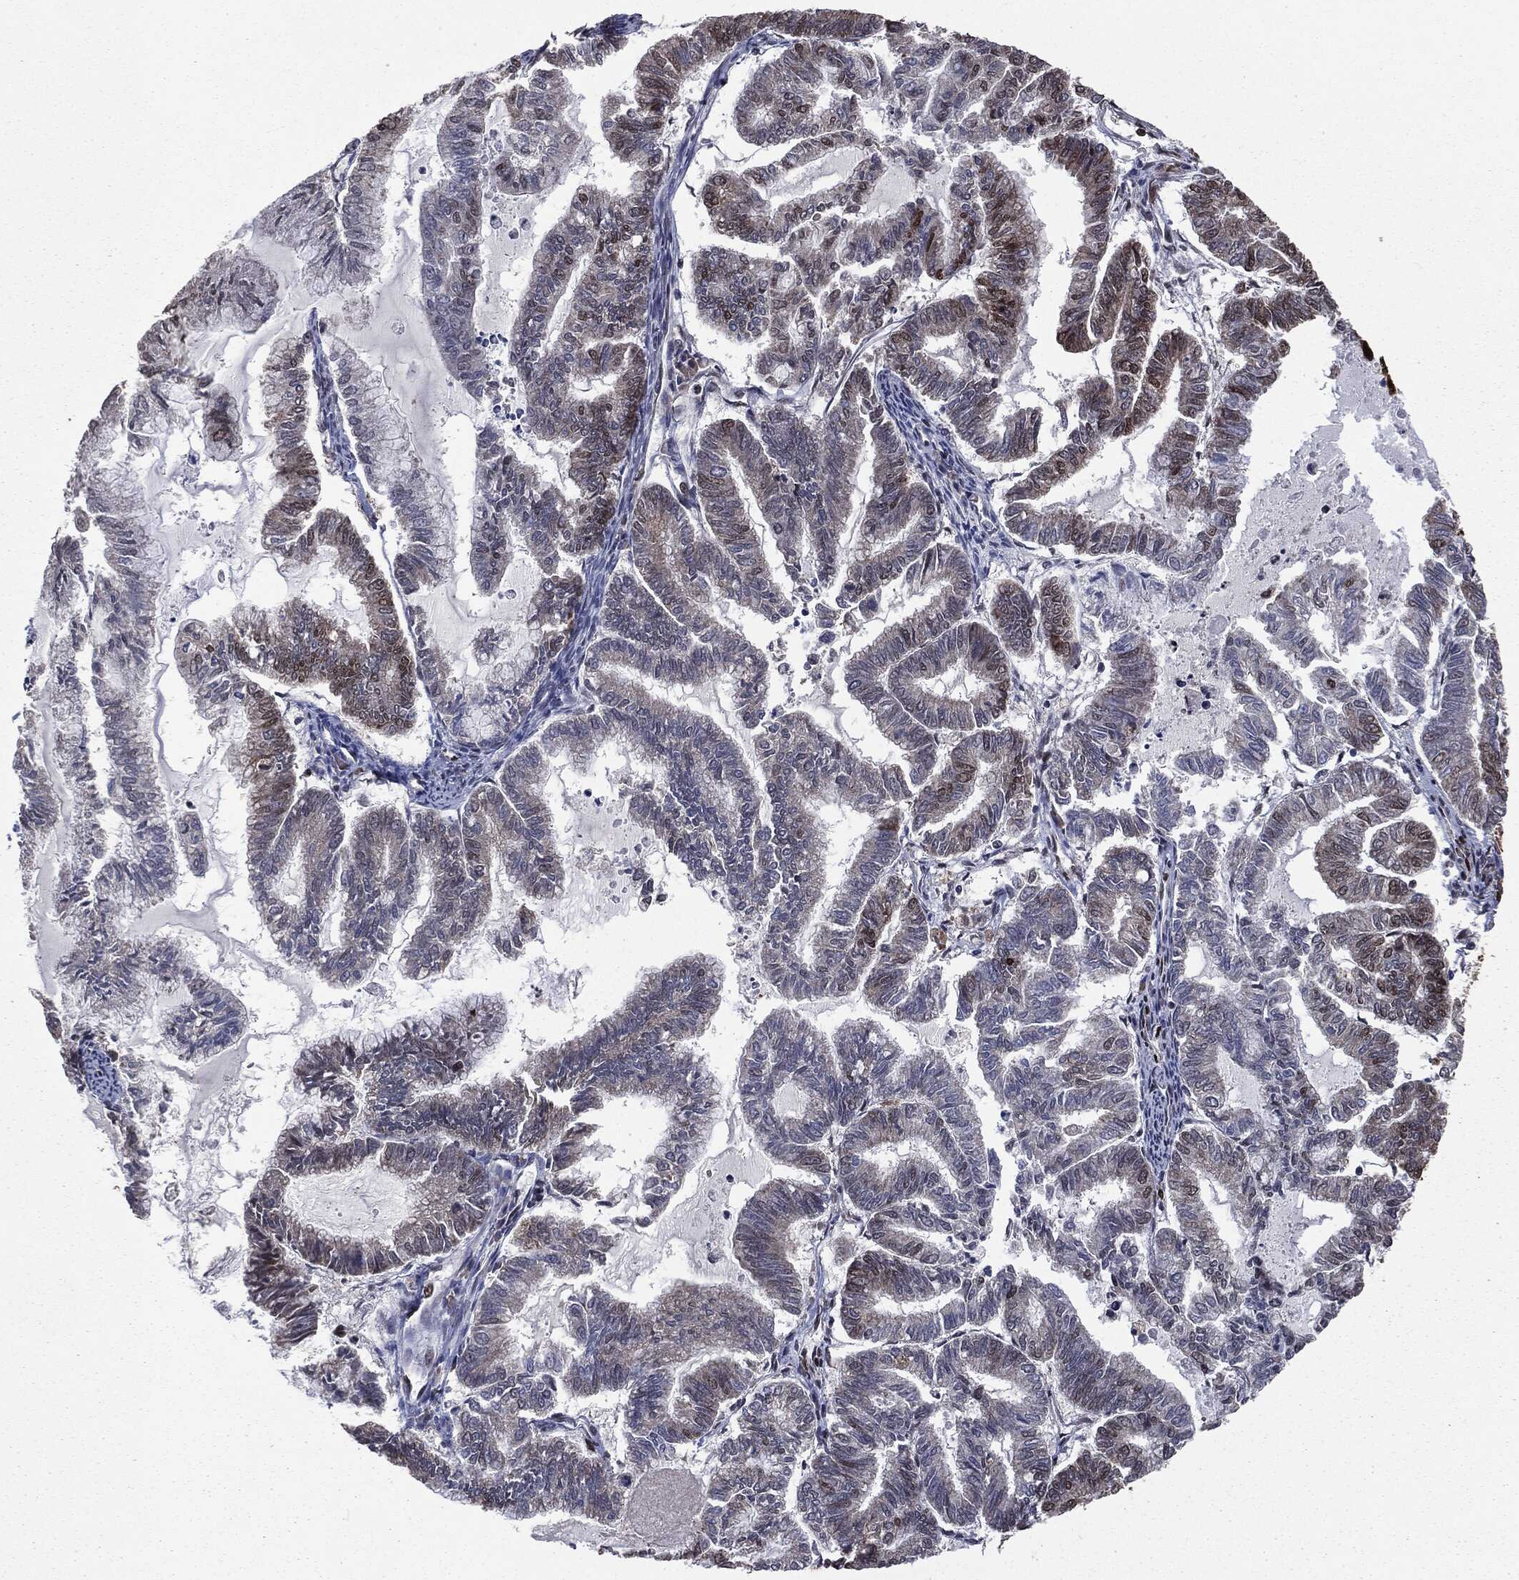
{"staining": {"intensity": "moderate", "quantity": "<25%", "location": "cytoplasmic/membranous"}, "tissue": "endometrial cancer", "cell_type": "Tumor cells", "image_type": "cancer", "snomed": [{"axis": "morphology", "description": "Adenocarcinoma, NOS"}, {"axis": "topography", "description": "Endometrium"}], "caption": "High-power microscopy captured an immunohistochemistry histopathology image of endometrial cancer, revealing moderate cytoplasmic/membranous positivity in about <25% of tumor cells. (Stains: DAB (3,3'-diaminobenzidine) in brown, nuclei in blue, Microscopy: brightfield microscopy at high magnification).", "gene": "DVL2", "patient": {"sex": "female", "age": 79}}